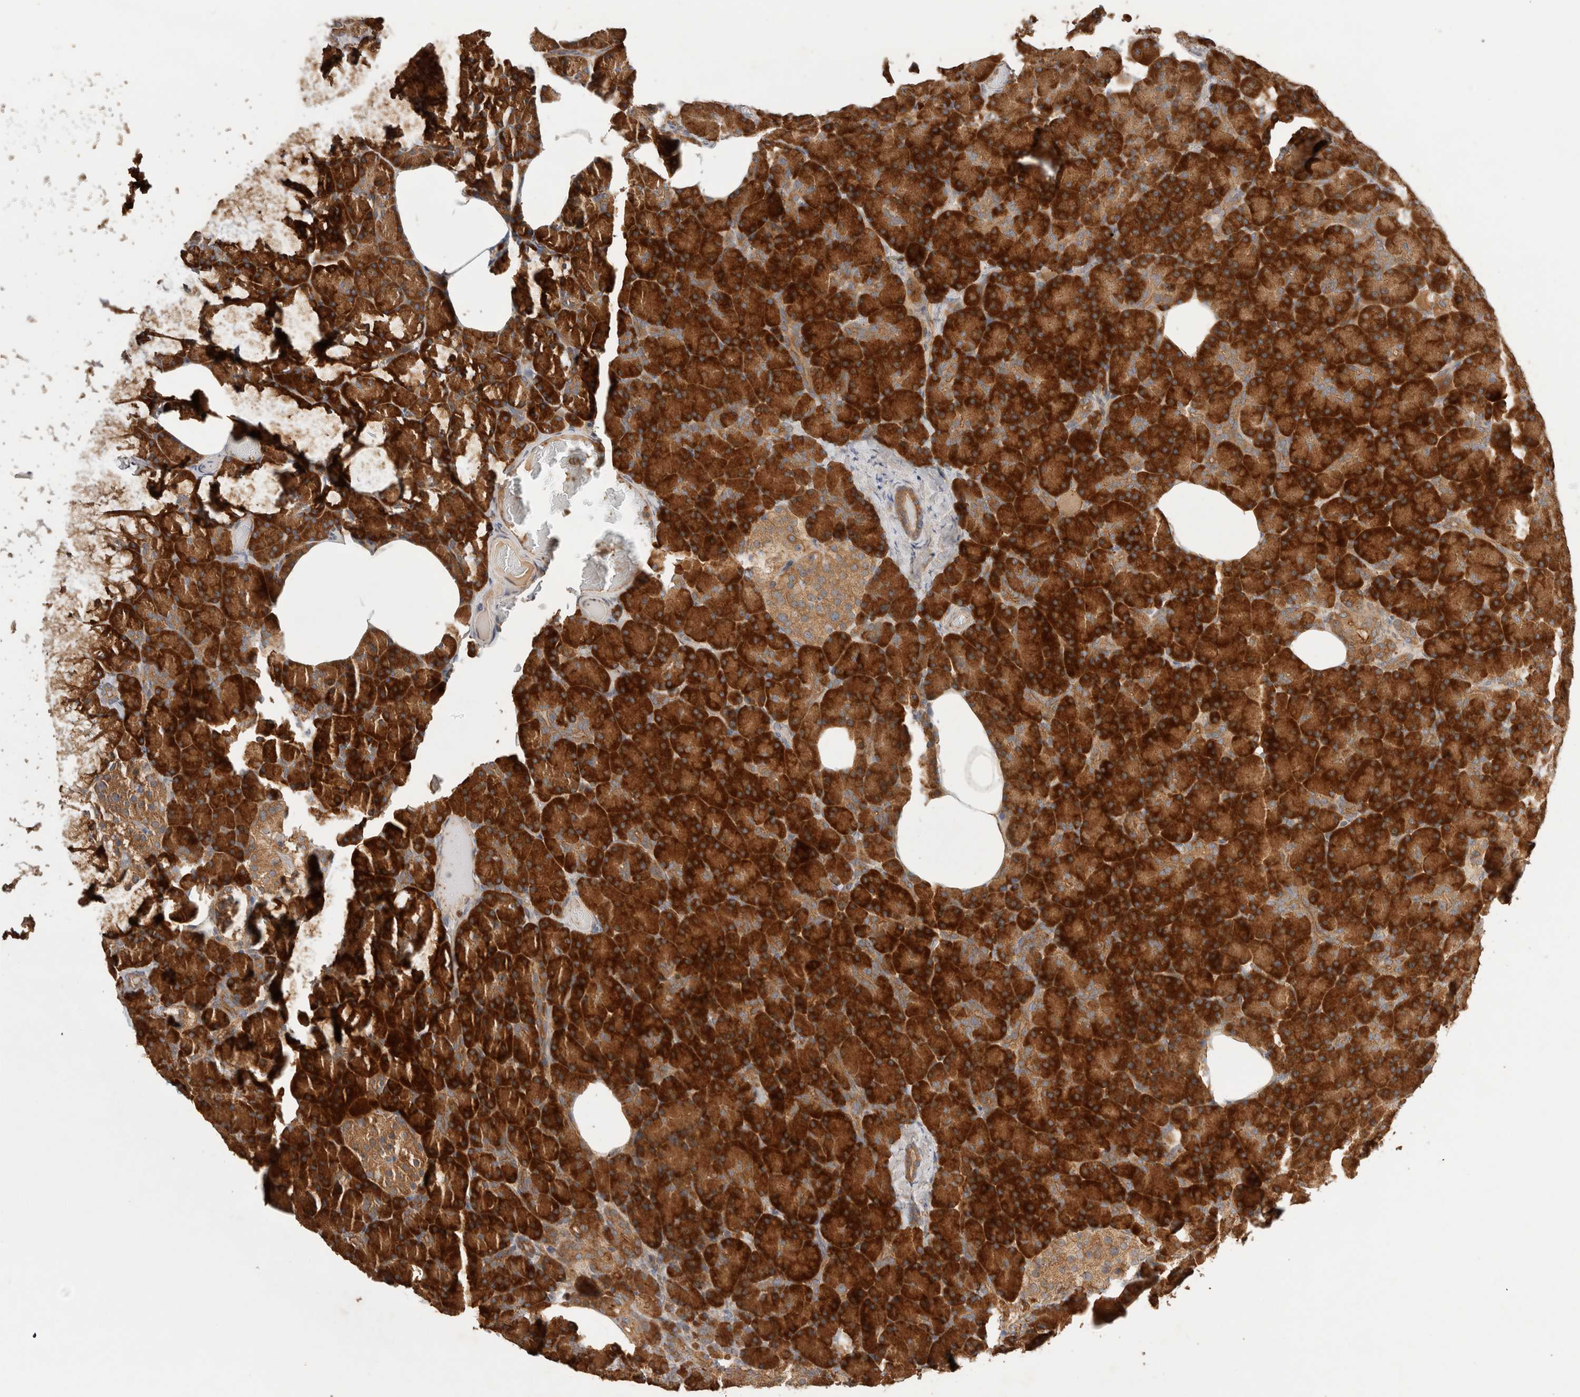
{"staining": {"intensity": "strong", "quantity": ">75%", "location": "cytoplasmic/membranous"}, "tissue": "pancreas", "cell_type": "Exocrine glandular cells", "image_type": "normal", "snomed": [{"axis": "morphology", "description": "Normal tissue, NOS"}, {"axis": "topography", "description": "Pancreas"}], "caption": "High-magnification brightfield microscopy of benign pancreas stained with DAB (brown) and counterstained with hematoxylin (blue). exocrine glandular cells exhibit strong cytoplasmic/membranous staining is seen in about>75% of cells.", "gene": "C8orf44", "patient": {"sex": "female", "age": 43}}